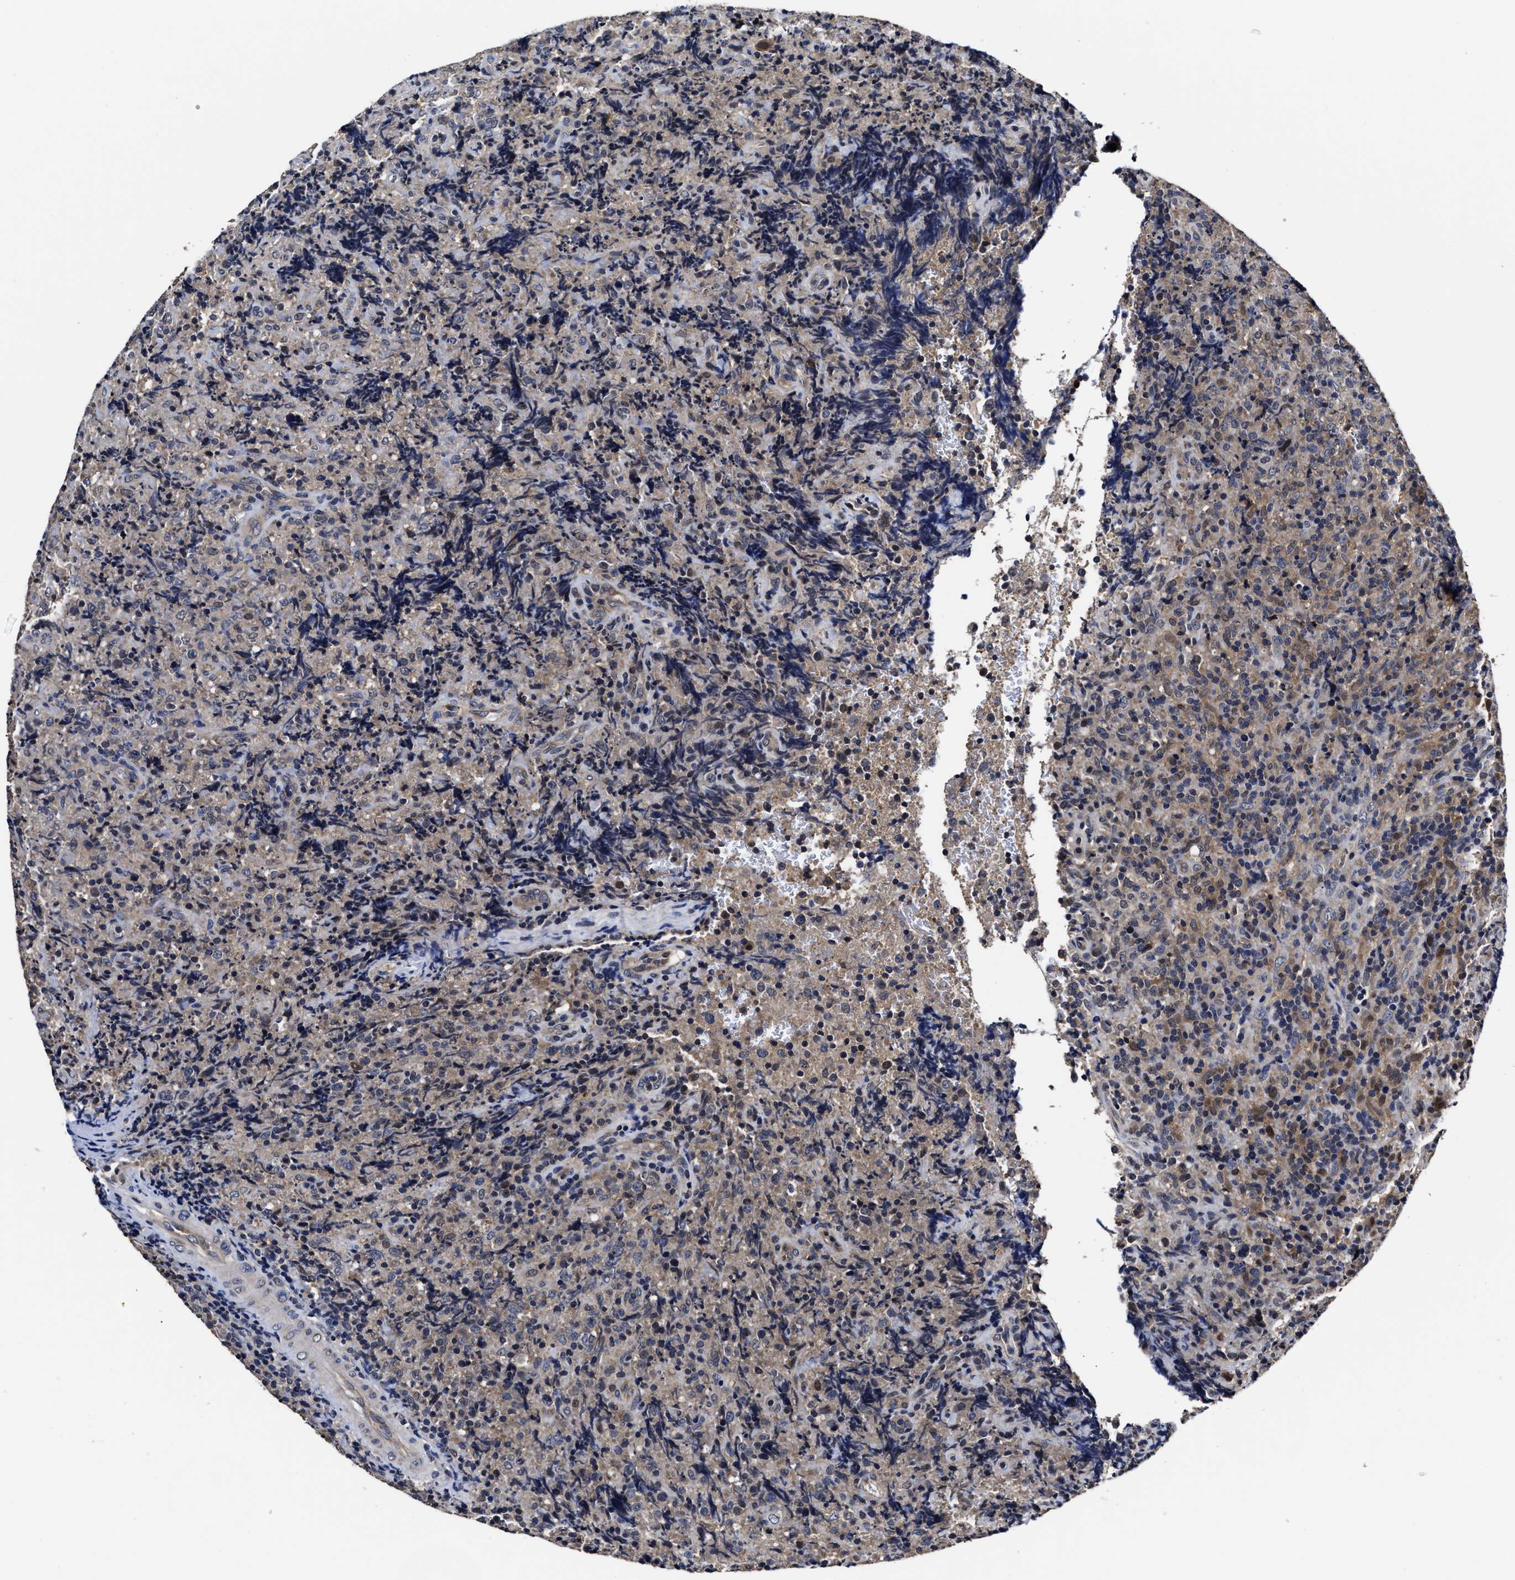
{"staining": {"intensity": "weak", "quantity": "<25%", "location": "cytoplasmic/membranous"}, "tissue": "lymphoma", "cell_type": "Tumor cells", "image_type": "cancer", "snomed": [{"axis": "morphology", "description": "Malignant lymphoma, non-Hodgkin's type, High grade"}, {"axis": "topography", "description": "Tonsil"}], "caption": "An IHC photomicrograph of malignant lymphoma, non-Hodgkin's type (high-grade) is shown. There is no staining in tumor cells of malignant lymphoma, non-Hodgkin's type (high-grade).", "gene": "SOCS5", "patient": {"sex": "female", "age": 36}}